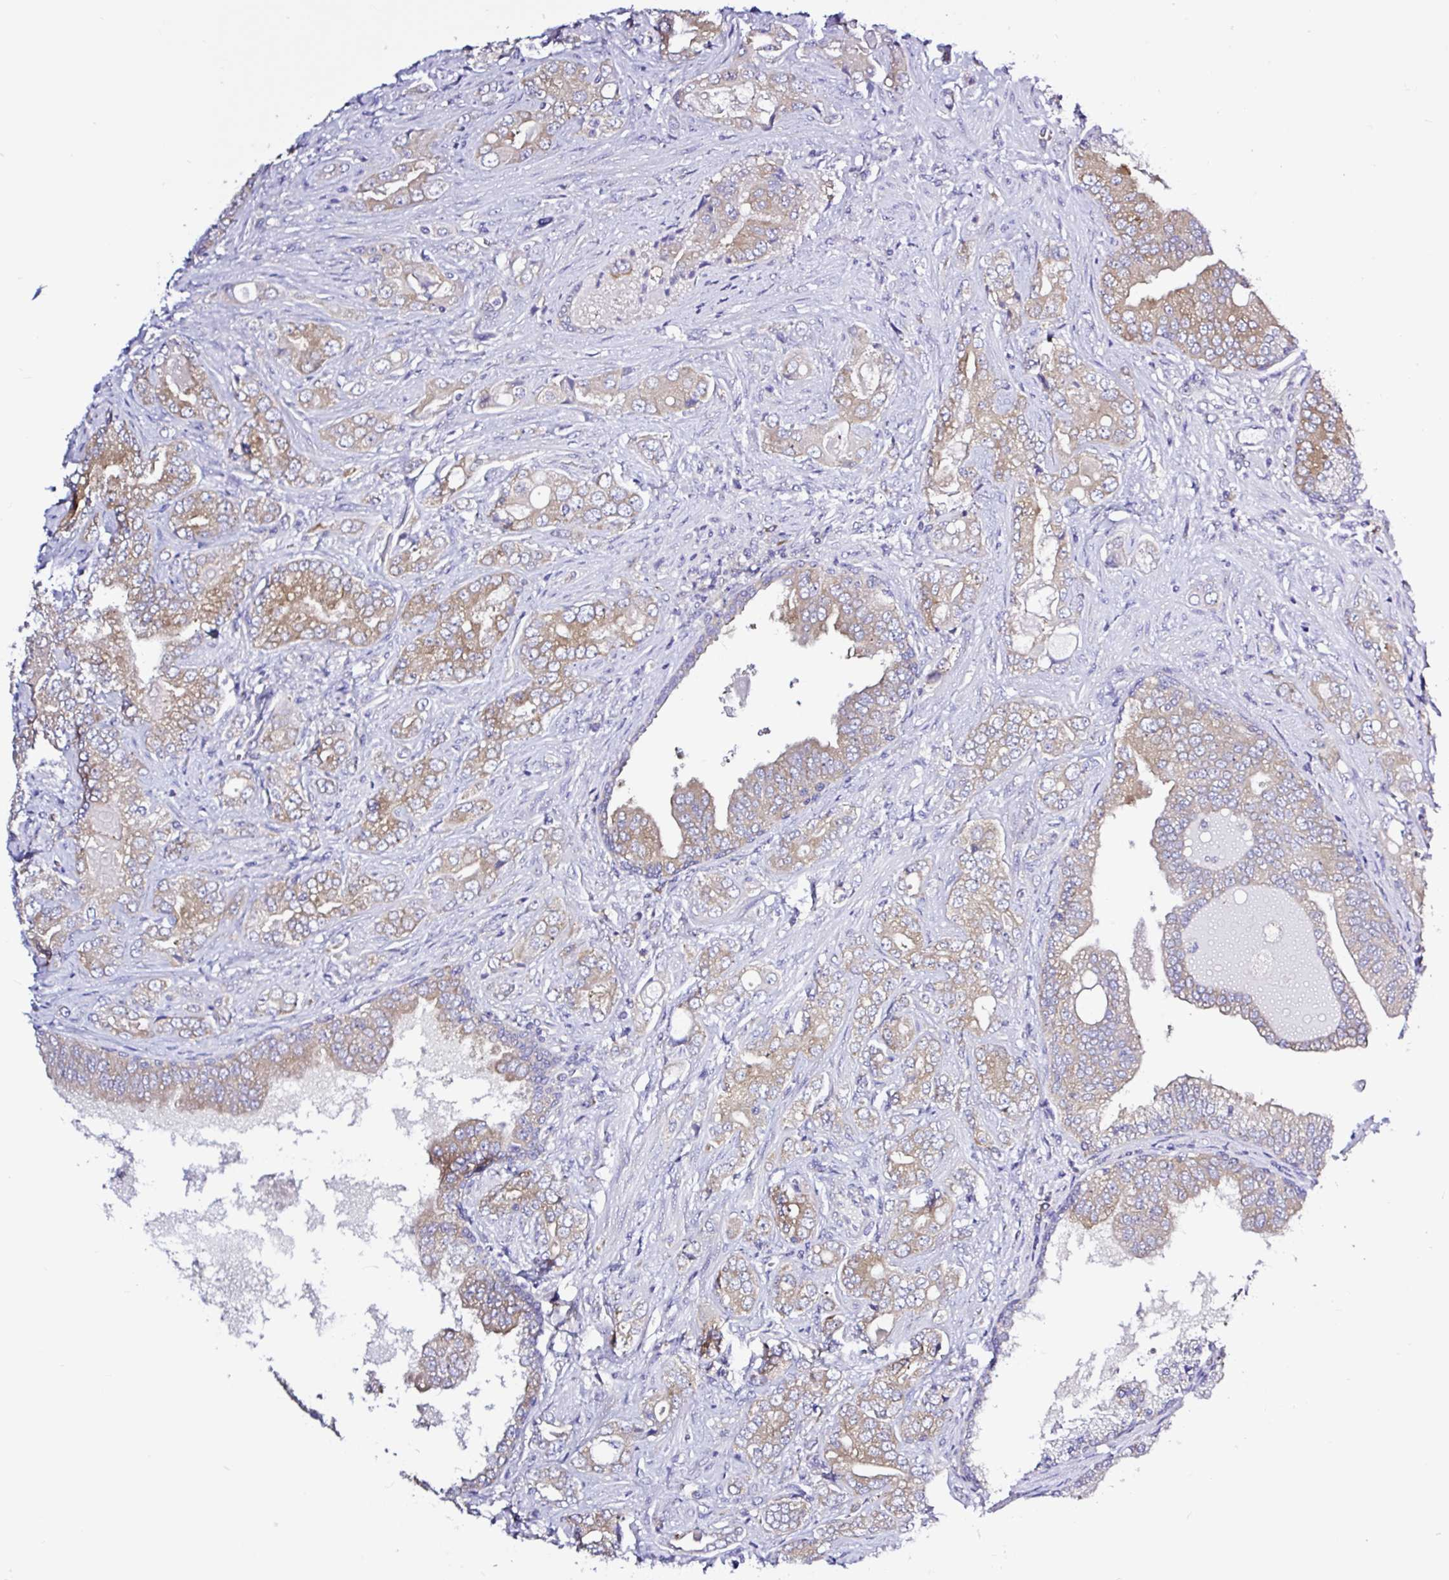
{"staining": {"intensity": "moderate", "quantity": ">75%", "location": "cytoplasmic/membranous"}, "tissue": "prostate cancer", "cell_type": "Tumor cells", "image_type": "cancer", "snomed": [{"axis": "morphology", "description": "Adenocarcinoma, High grade"}, {"axis": "topography", "description": "Prostate"}], "caption": "High-magnification brightfield microscopy of prostate adenocarcinoma (high-grade) stained with DAB (3,3'-diaminobenzidine) (brown) and counterstained with hematoxylin (blue). tumor cells exhibit moderate cytoplasmic/membranous positivity is seen in about>75% of cells. (DAB IHC with brightfield microscopy, high magnification).", "gene": "LARS1", "patient": {"sex": "male", "age": 67}}